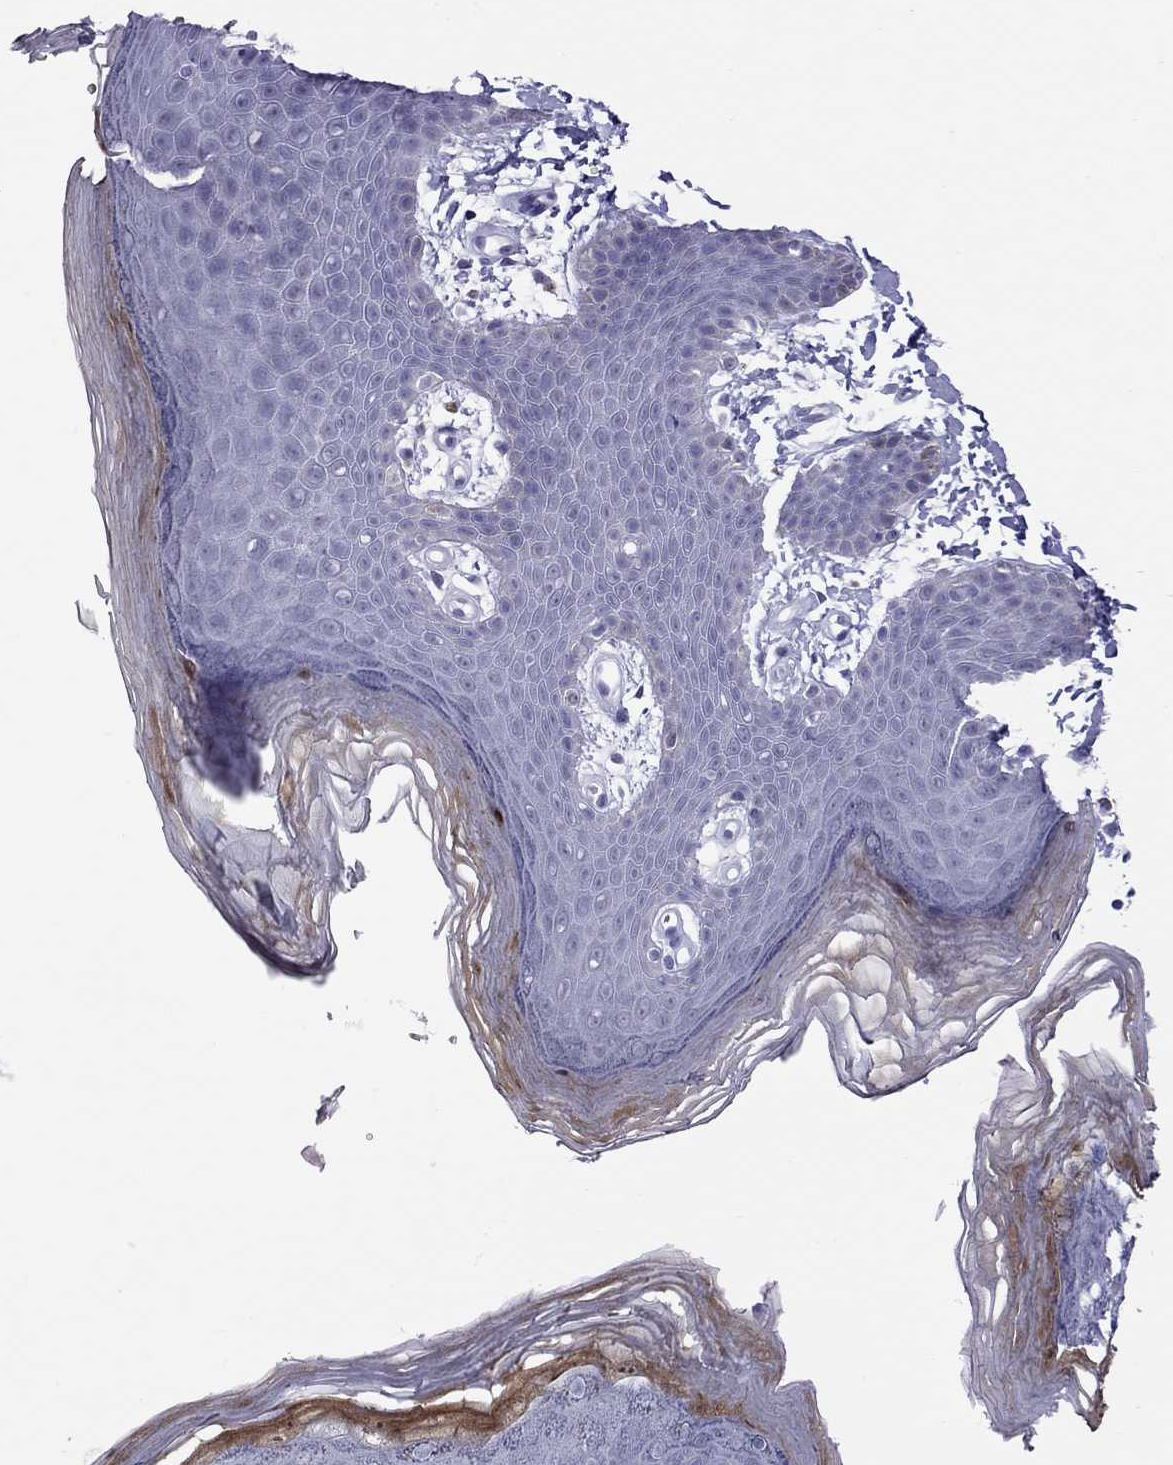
{"staining": {"intensity": "negative", "quantity": "none", "location": "none"}, "tissue": "skin", "cell_type": "Epidermal cells", "image_type": "normal", "snomed": [{"axis": "morphology", "description": "Normal tissue, NOS"}, {"axis": "topography", "description": "Anal"}], "caption": "Immunohistochemistry photomicrograph of normal skin: human skin stained with DAB (3,3'-diaminobenzidine) shows no significant protein positivity in epidermal cells. (Brightfield microscopy of DAB (3,3'-diaminobenzidine) immunohistochemistry at high magnification).", "gene": "CHRNB3", "patient": {"sex": "male", "age": 53}}